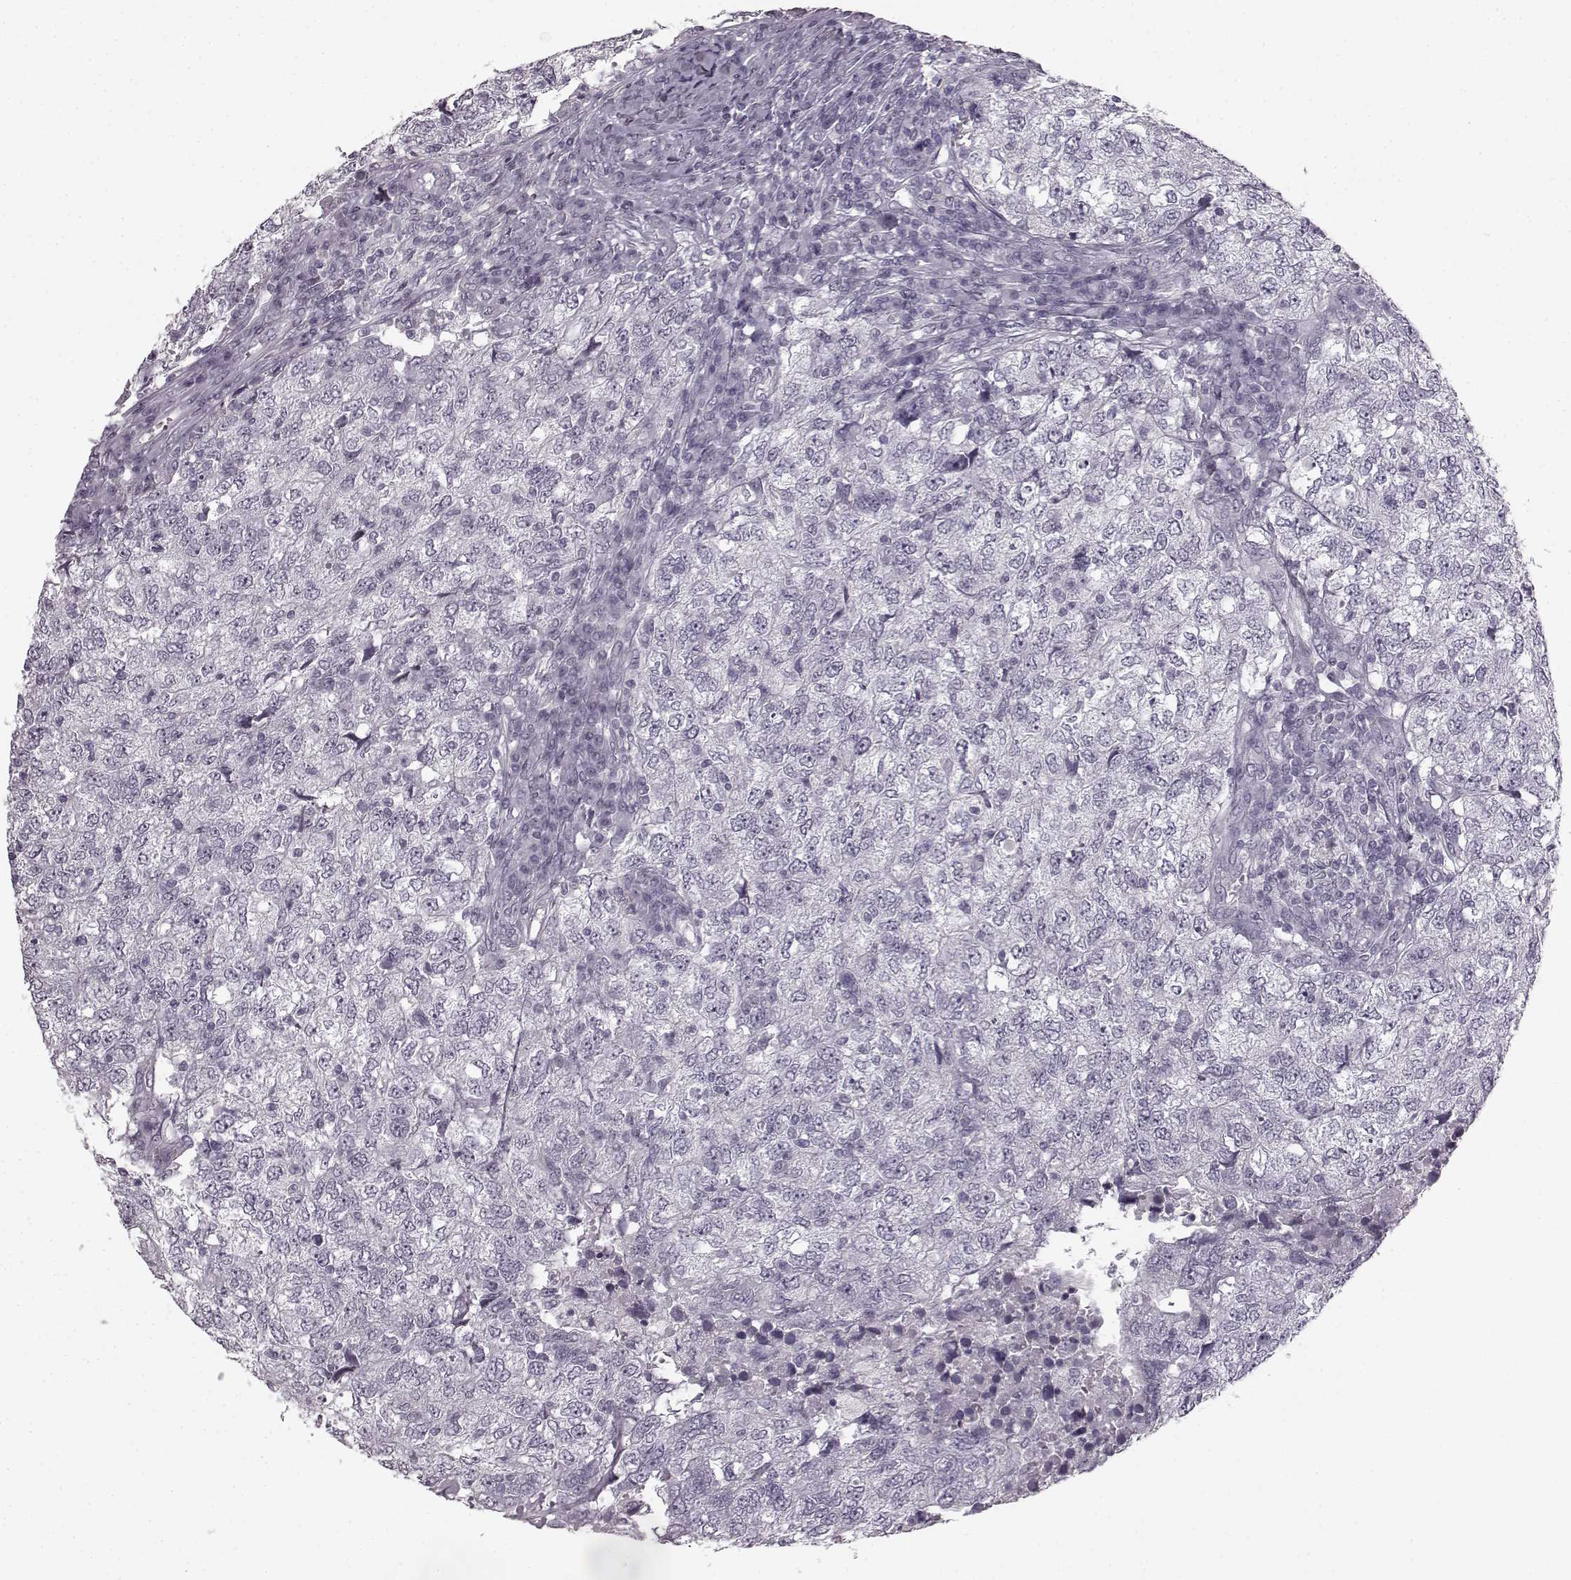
{"staining": {"intensity": "negative", "quantity": "none", "location": "none"}, "tissue": "breast cancer", "cell_type": "Tumor cells", "image_type": "cancer", "snomed": [{"axis": "morphology", "description": "Duct carcinoma"}, {"axis": "topography", "description": "Breast"}], "caption": "Image shows no significant protein expression in tumor cells of breast cancer (intraductal carcinoma).", "gene": "SEMG2", "patient": {"sex": "female", "age": 30}}